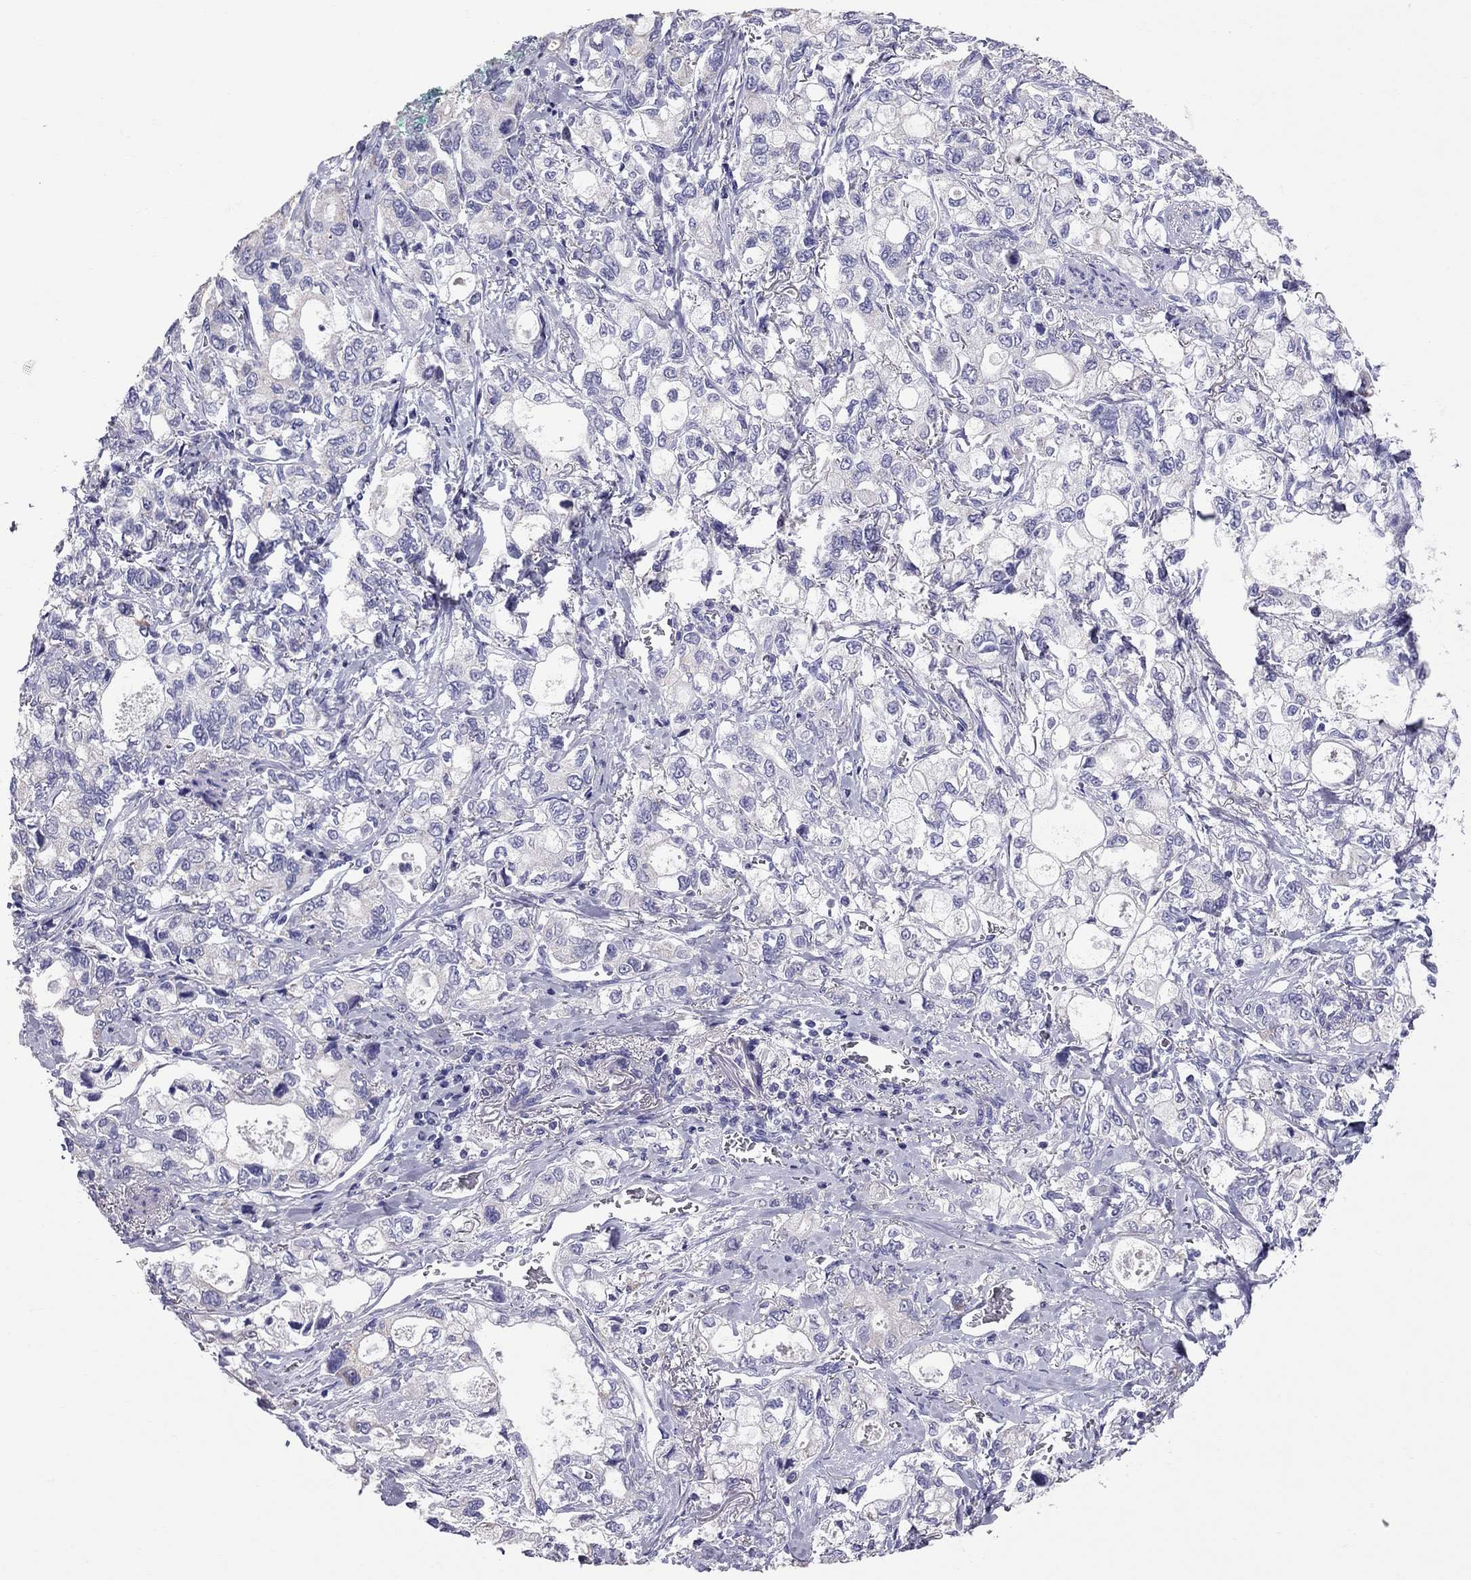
{"staining": {"intensity": "negative", "quantity": "none", "location": "none"}, "tissue": "stomach cancer", "cell_type": "Tumor cells", "image_type": "cancer", "snomed": [{"axis": "morphology", "description": "Adenocarcinoma, NOS"}, {"axis": "topography", "description": "Stomach"}], "caption": "High magnification brightfield microscopy of stomach cancer (adenocarcinoma) stained with DAB (3,3'-diaminobenzidine) (brown) and counterstained with hematoxylin (blue): tumor cells show no significant expression.", "gene": "TTLL13", "patient": {"sex": "male", "age": 63}}